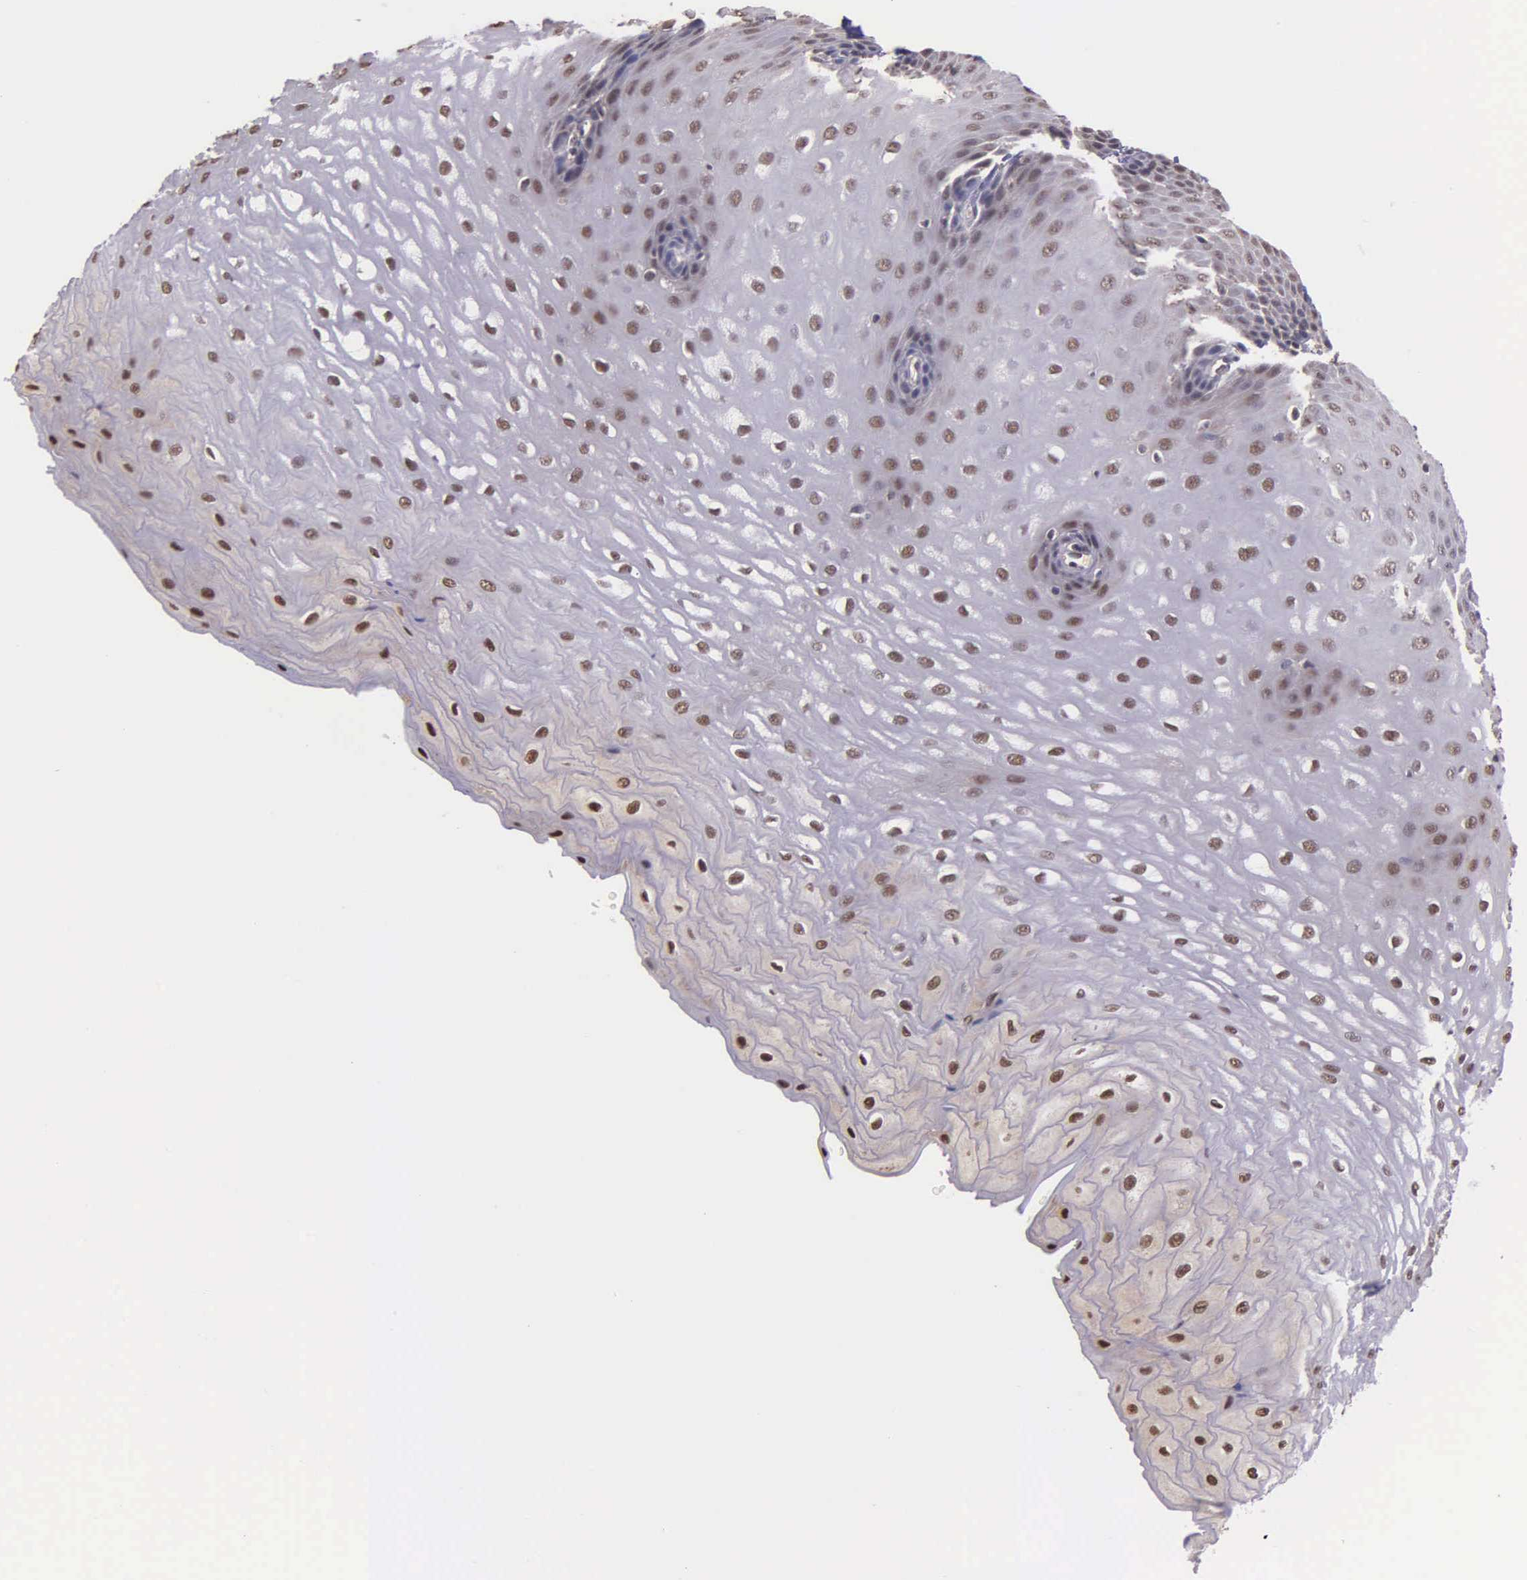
{"staining": {"intensity": "weak", "quantity": "25%-75%", "location": "cytoplasmic/membranous,nuclear"}, "tissue": "esophagus", "cell_type": "Squamous epithelial cells", "image_type": "normal", "snomed": [{"axis": "morphology", "description": "Normal tissue, NOS"}, {"axis": "topography", "description": "Esophagus"}], "caption": "Esophagus was stained to show a protein in brown. There is low levels of weak cytoplasmic/membranous,nuclear staining in approximately 25%-75% of squamous epithelial cells.", "gene": "PSMC1", "patient": {"sex": "male", "age": 70}}